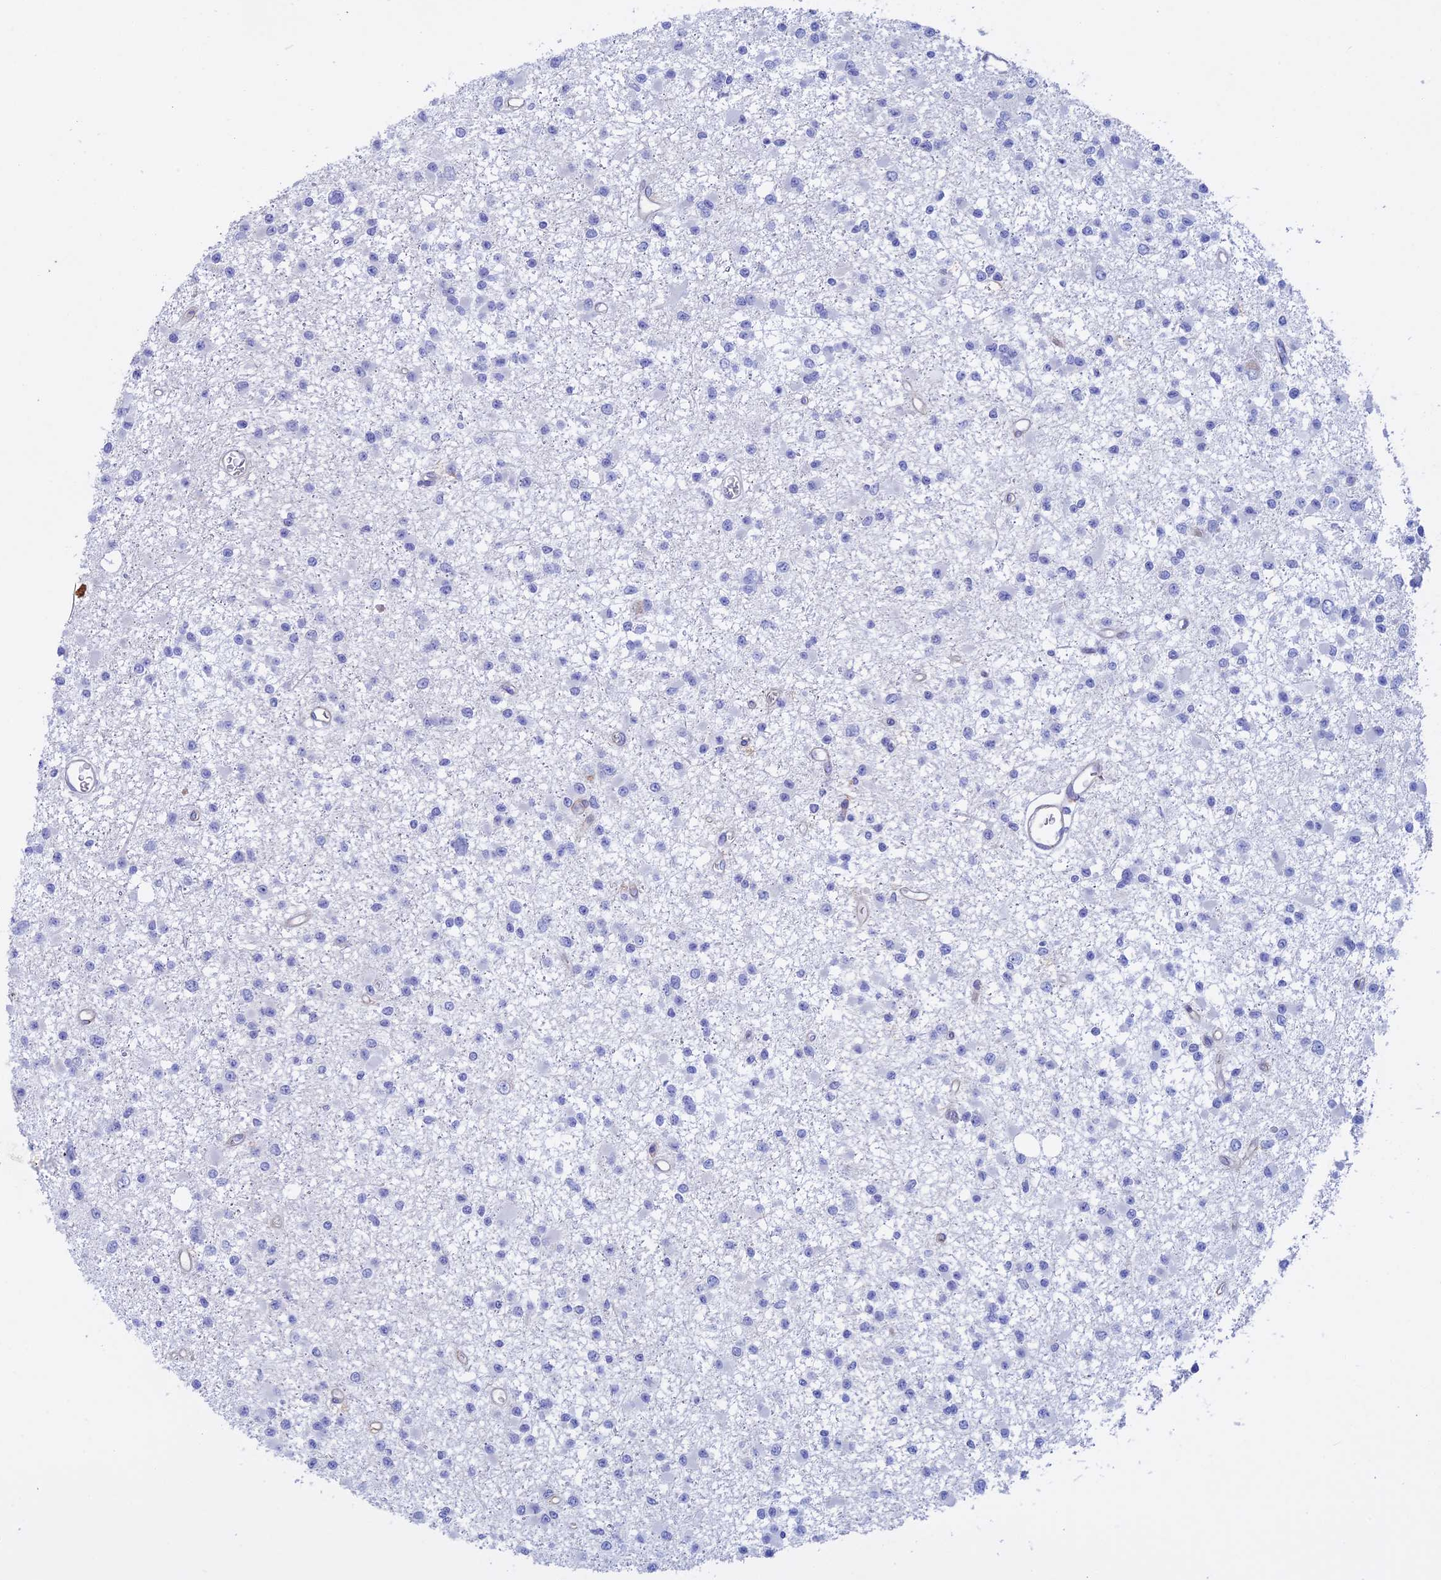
{"staining": {"intensity": "negative", "quantity": "none", "location": "none"}, "tissue": "glioma", "cell_type": "Tumor cells", "image_type": "cancer", "snomed": [{"axis": "morphology", "description": "Glioma, malignant, Low grade"}, {"axis": "topography", "description": "Brain"}], "caption": "High power microscopy micrograph of an immunohistochemistry (IHC) photomicrograph of low-grade glioma (malignant), revealing no significant staining in tumor cells.", "gene": "SLC2A6", "patient": {"sex": "female", "age": 22}}